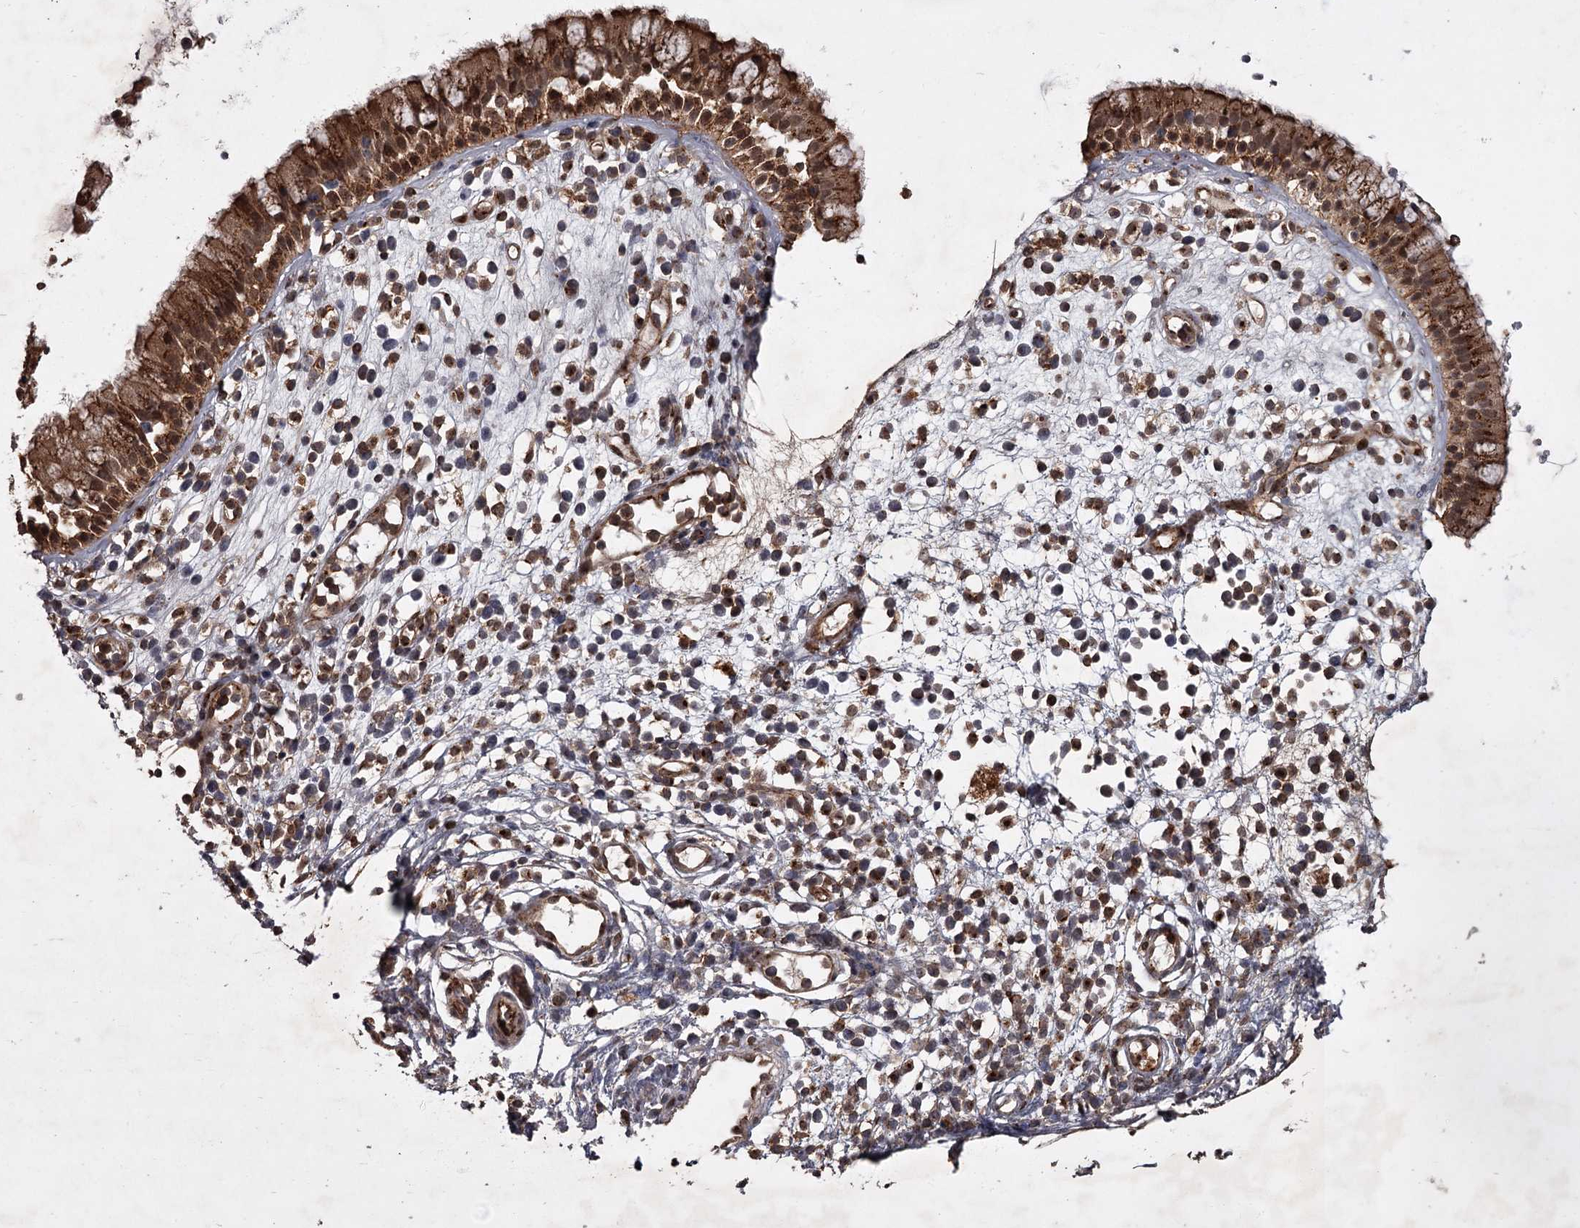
{"staining": {"intensity": "moderate", "quantity": ">75%", "location": "cytoplasmic/membranous,nuclear"}, "tissue": "nasopharynx", "cell_type": "Respiratory epithelial cells", "image_type": "normal", "snomed": [{"axis": "morphology", "description": "Normal tissue, NOS"}, {"axis": "morphology", "description": "Inflammation, NOS"}, {"axis": "topography", "description": "Nasopharynx"}], "caption": "This micrograph exhibits immunohistochemistry staining of benign nasopharynx, with medium moderate cytoplasmic/membranous,nuclear staining in about >75% of respiratory epithelial cells.", "gene": "TBC1D23", "patient": {"sex": "male", "age": 29}}